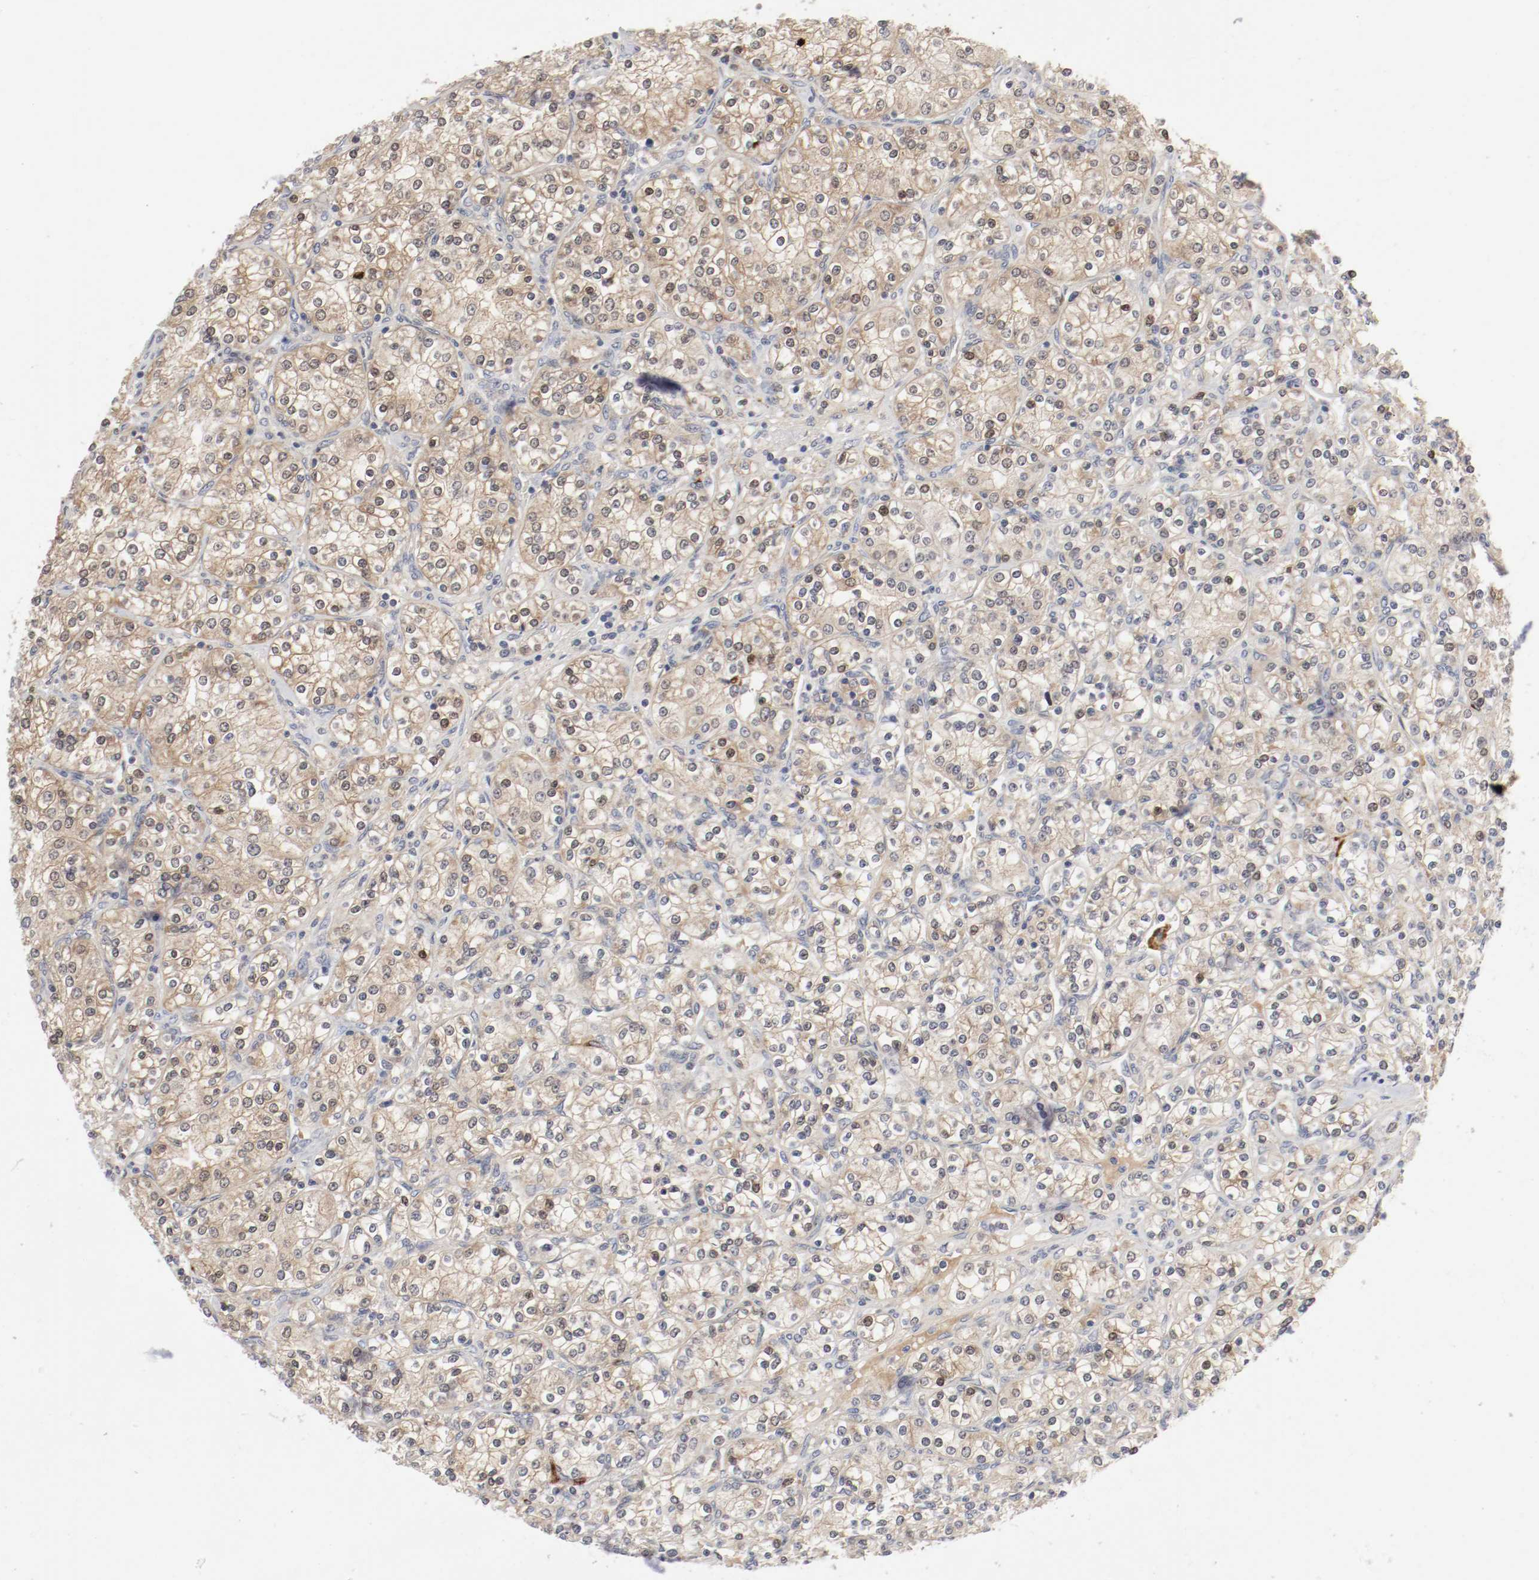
{"staining": {"intensity": "weak", "quantity": ">75%", "location": "cytoplasmic/membranous"}, "tissue": "renal cancer", "cell_type": "Tumor cells", "image_type": "cancer", "snomed": [{"axis": "morphology", "description": "Adenocarcinoma, NOS"}, {"axis": "topography", "description": "Kidney"}], "caption": "Brown immunohistochemical staining in human renal adenocarcinoma shows weak cytoplasmic/membranous positivity in about >75% of tumor cells.", "gene": "REN", "patient": {"sex": "male", "age": 77}}